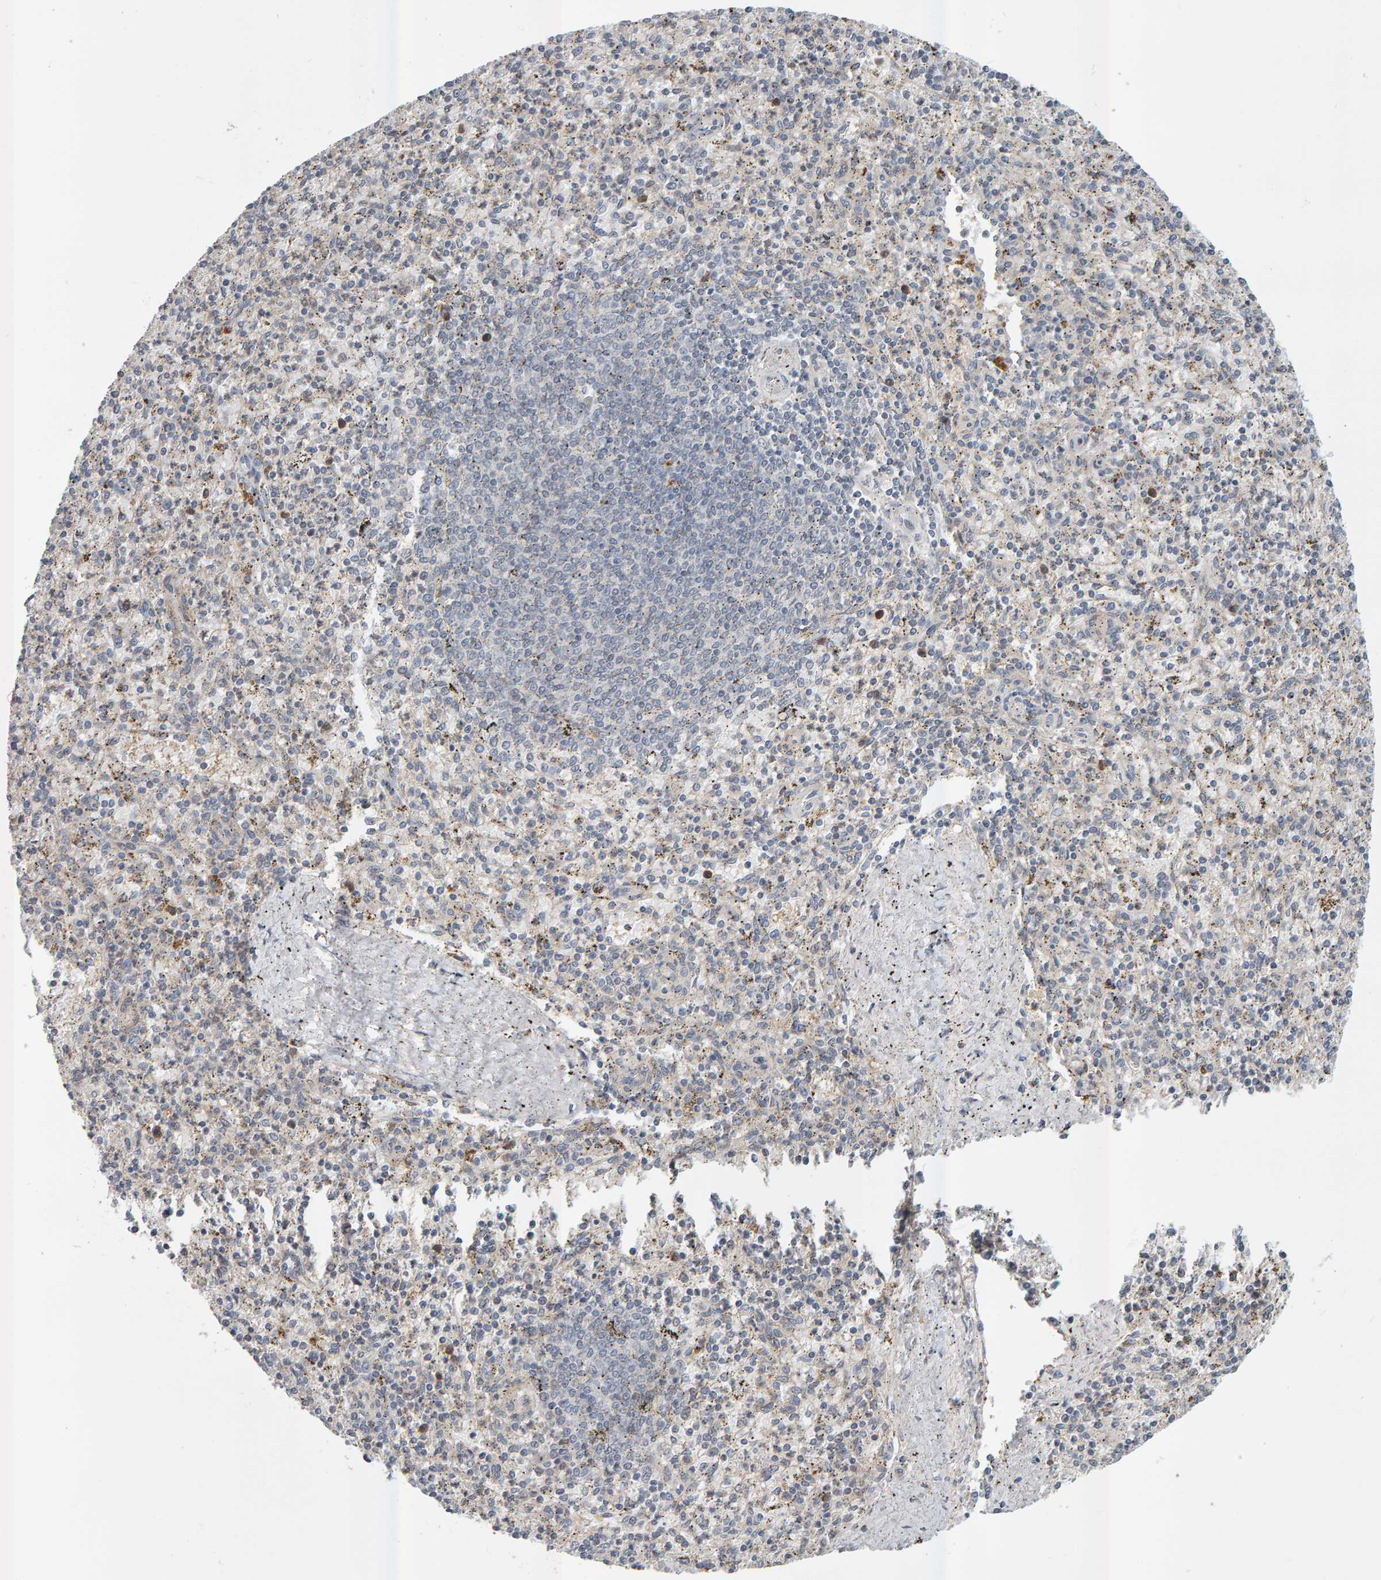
{"staining": {"intensity": "negative", "quantity": "none", "location": "none"}, "tissue": "spleen", "cell_type": "Cells in red pulp", "image_type": "normal", "snomed": [{"axis": "morphology", "description": "Normal tissue, NOS"}, {"axis": "topography", "description": "Spleen"}], "caption": "DAB immunohistochemical staining of unremarkable human spleen reveals no significant positivity in cells in red pulp. (DAB (3,3'-diaminobenzidine) immunohistochemistry (IHC) with hematoxylin counter stain).", "gene": "ZNF160", "patient": {"sex": "male", "age": 72}}